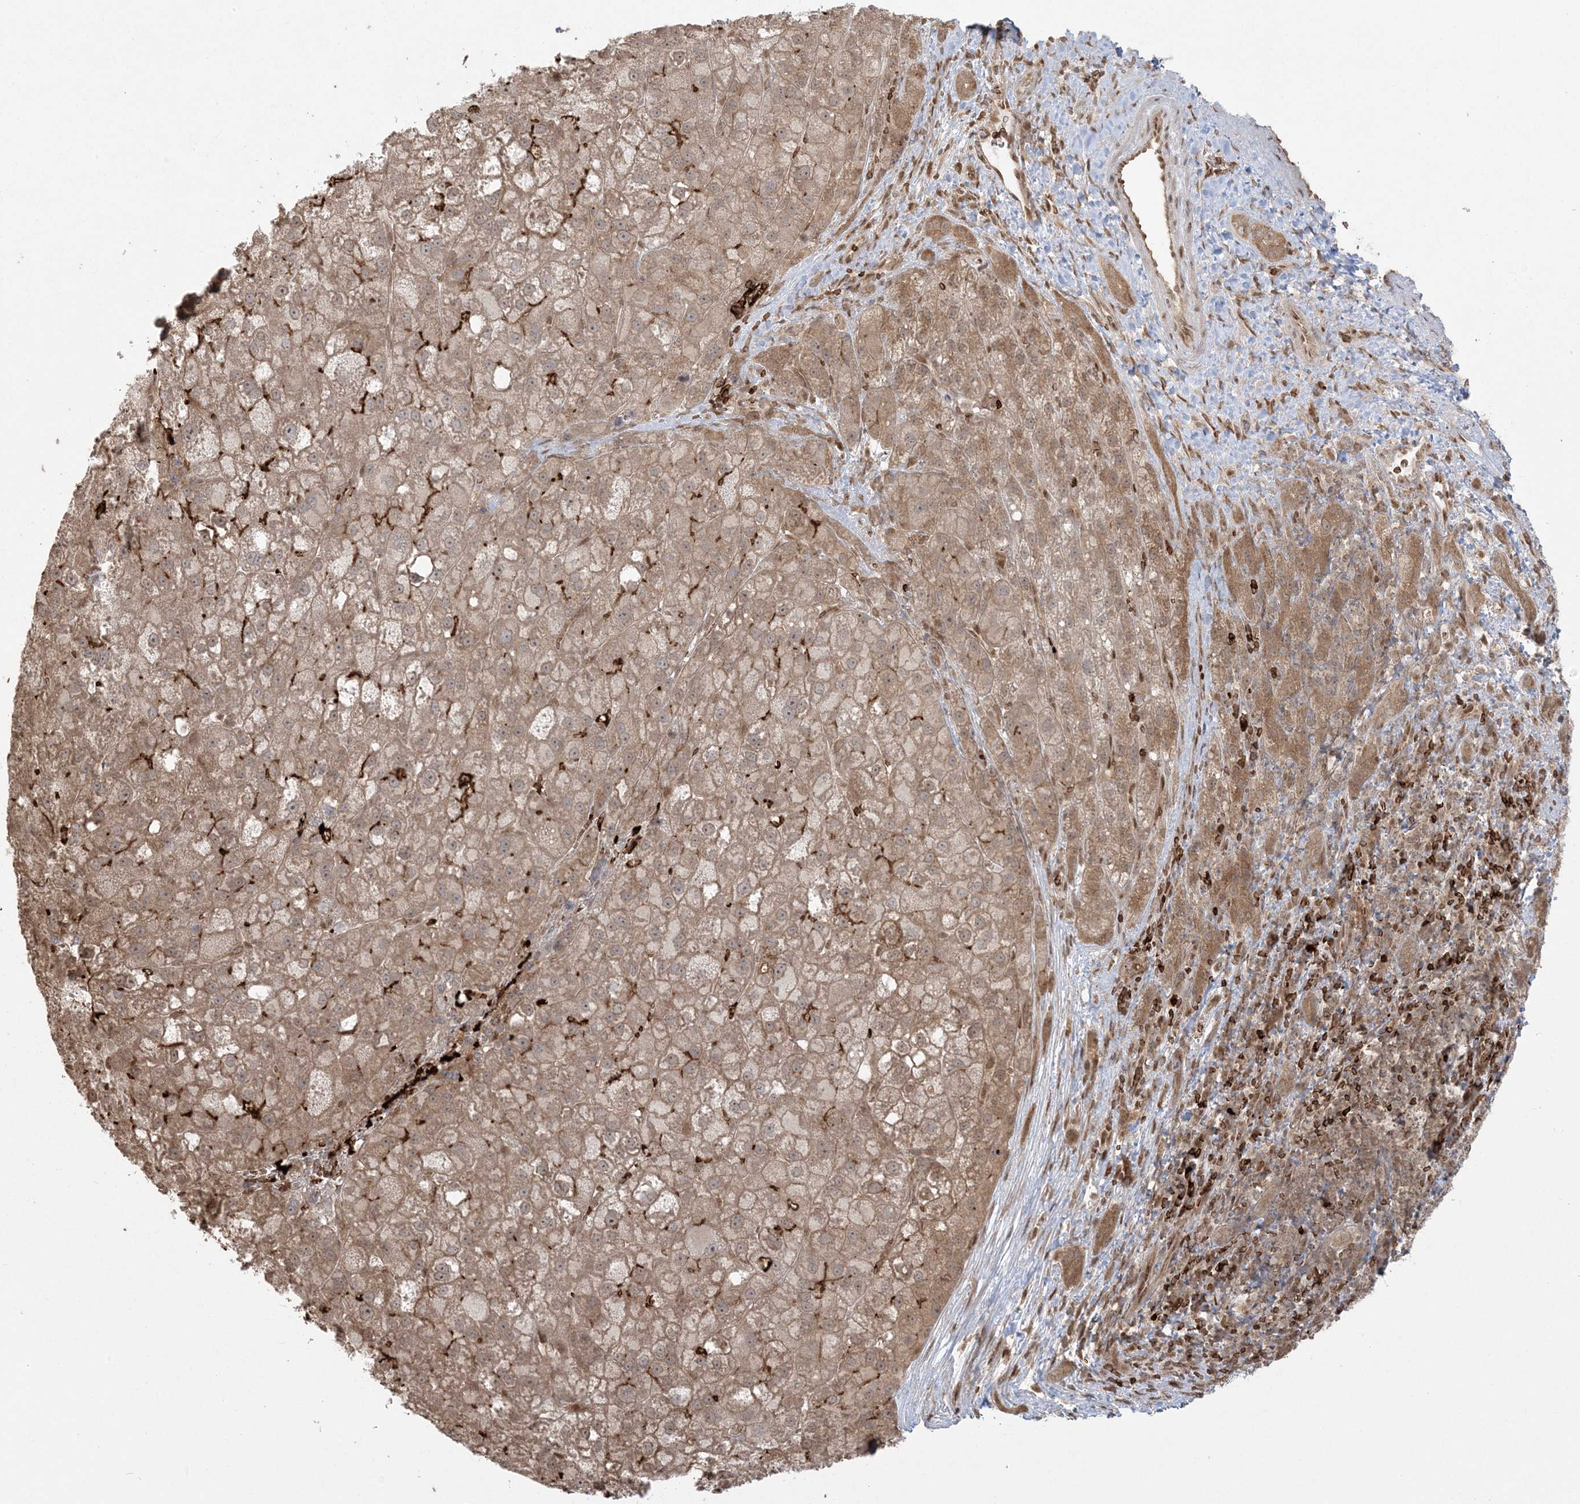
{"staining": {"intensity": "moderate", "quantity": ">75%", "location": "cytoplasmic/membranous"}, "tissue": "liver cancer", "cell_type": "Tumor cells", "image_type": "cancer", "snomed": [{"axis": "morphology", "description": "Carcinoma, Hepatocellular, NOS"}, {"axis": "topography", "description": "Liver"}], "caption": "Liver hepatocellular carcinoma tissue exhibits moderate cytoplasmic/membranous positivity in approximately >75% of tumor cells", "gene": "ABCF3", "patient": {"sex": "male", "age": 57}}